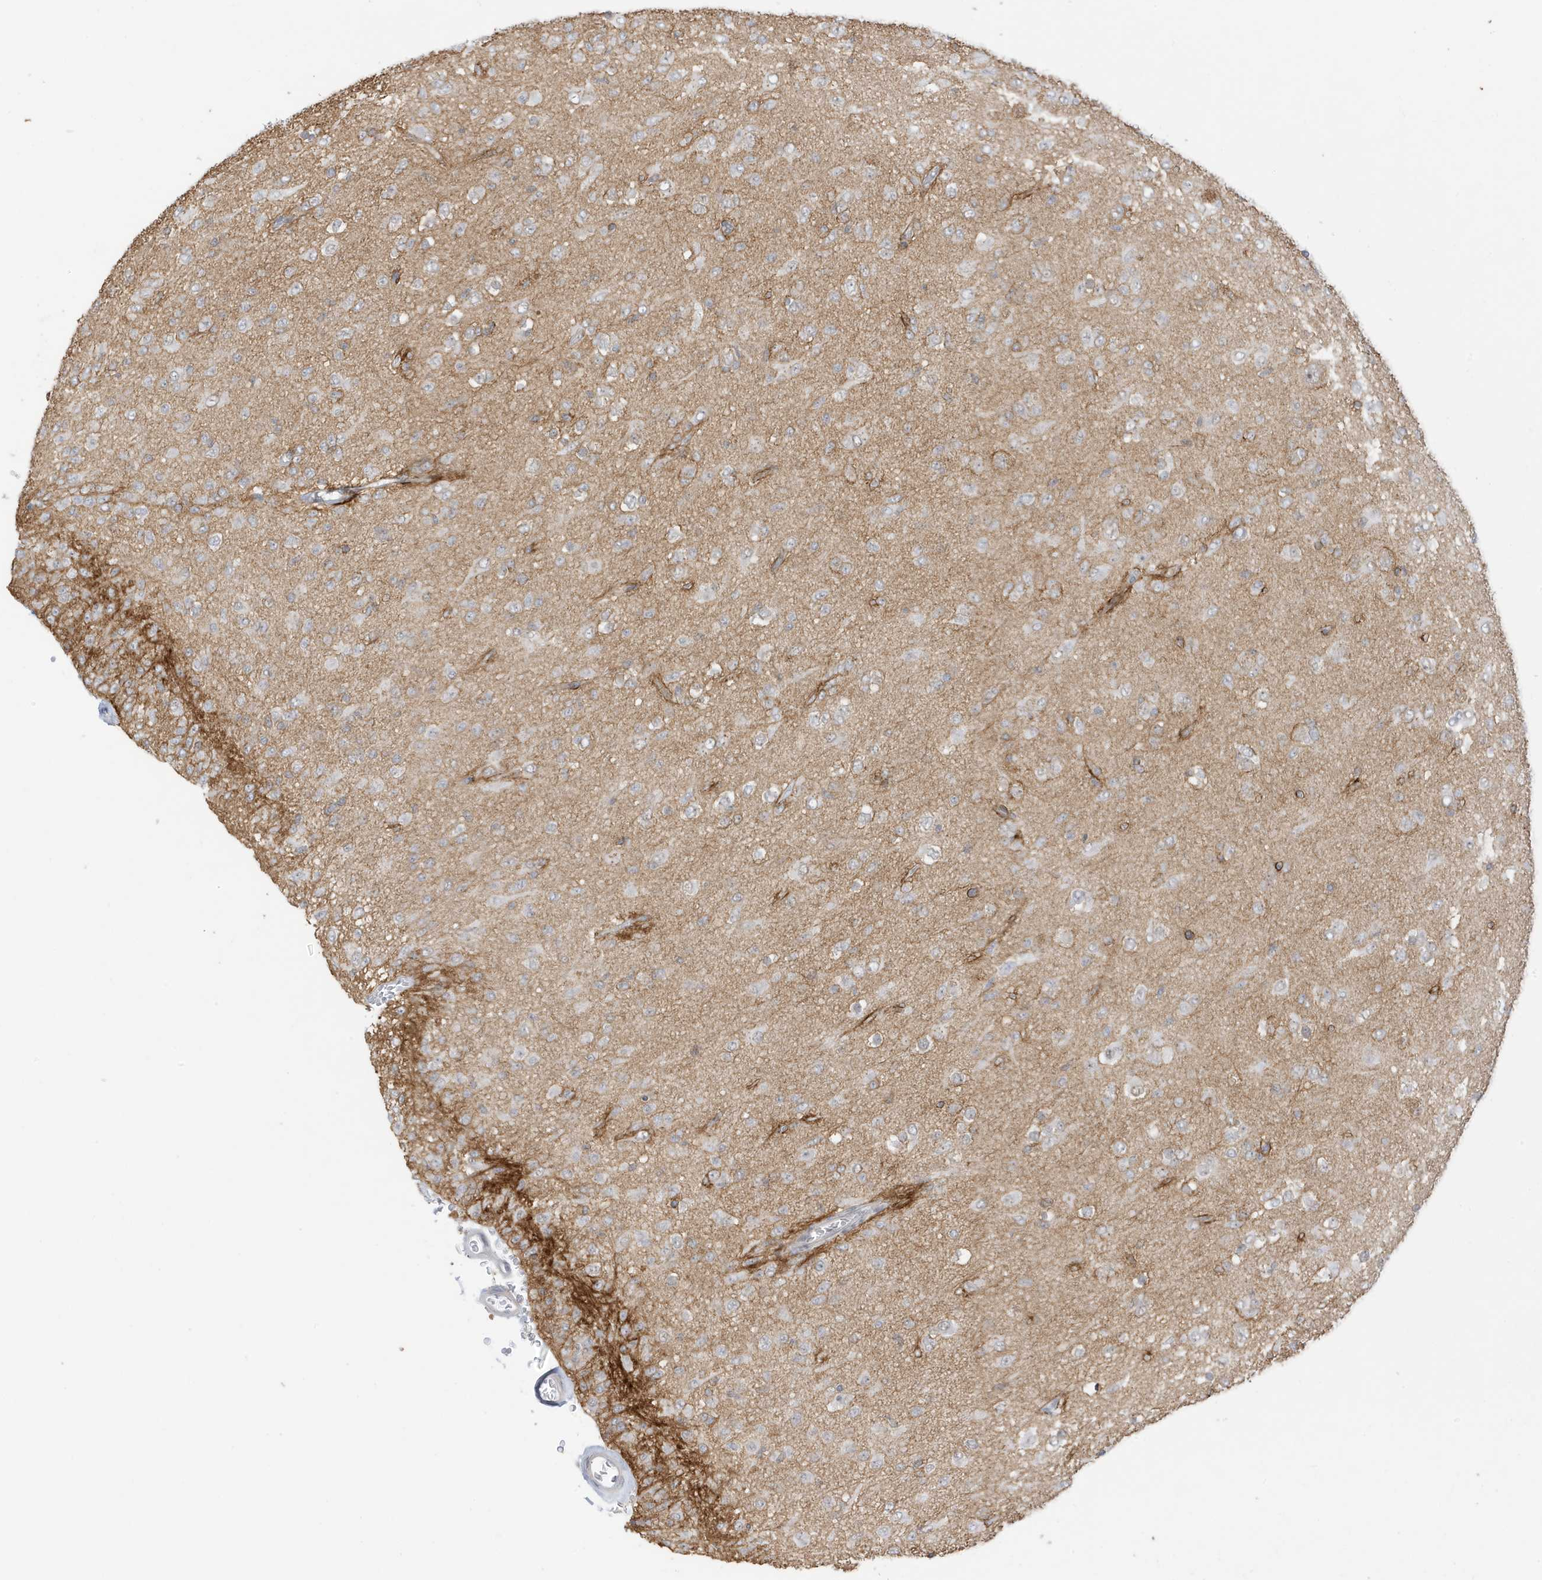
{"staining": {"intensity": "negative", "quantity": "none", "location": "none"}, "tissue": "glioma", "cell_type": "Tumor cells", "image_type": "cancer", "snomed": [{"axis": "morphology", "description": "Glioma, malignant, Low grade"}, {"axis": "topography", "description": "Brain"}], "caption": "Immunohistochemical staining of low-grade glioma (malignant) shows no significant expression in tumor cells. (Brightfield microscopy of DAB (3,3'-diaminobenzidine) immunohistochemistry at high magnification).", "gene": "MSL3", "patient": {"sex": "male", "age": 65}}